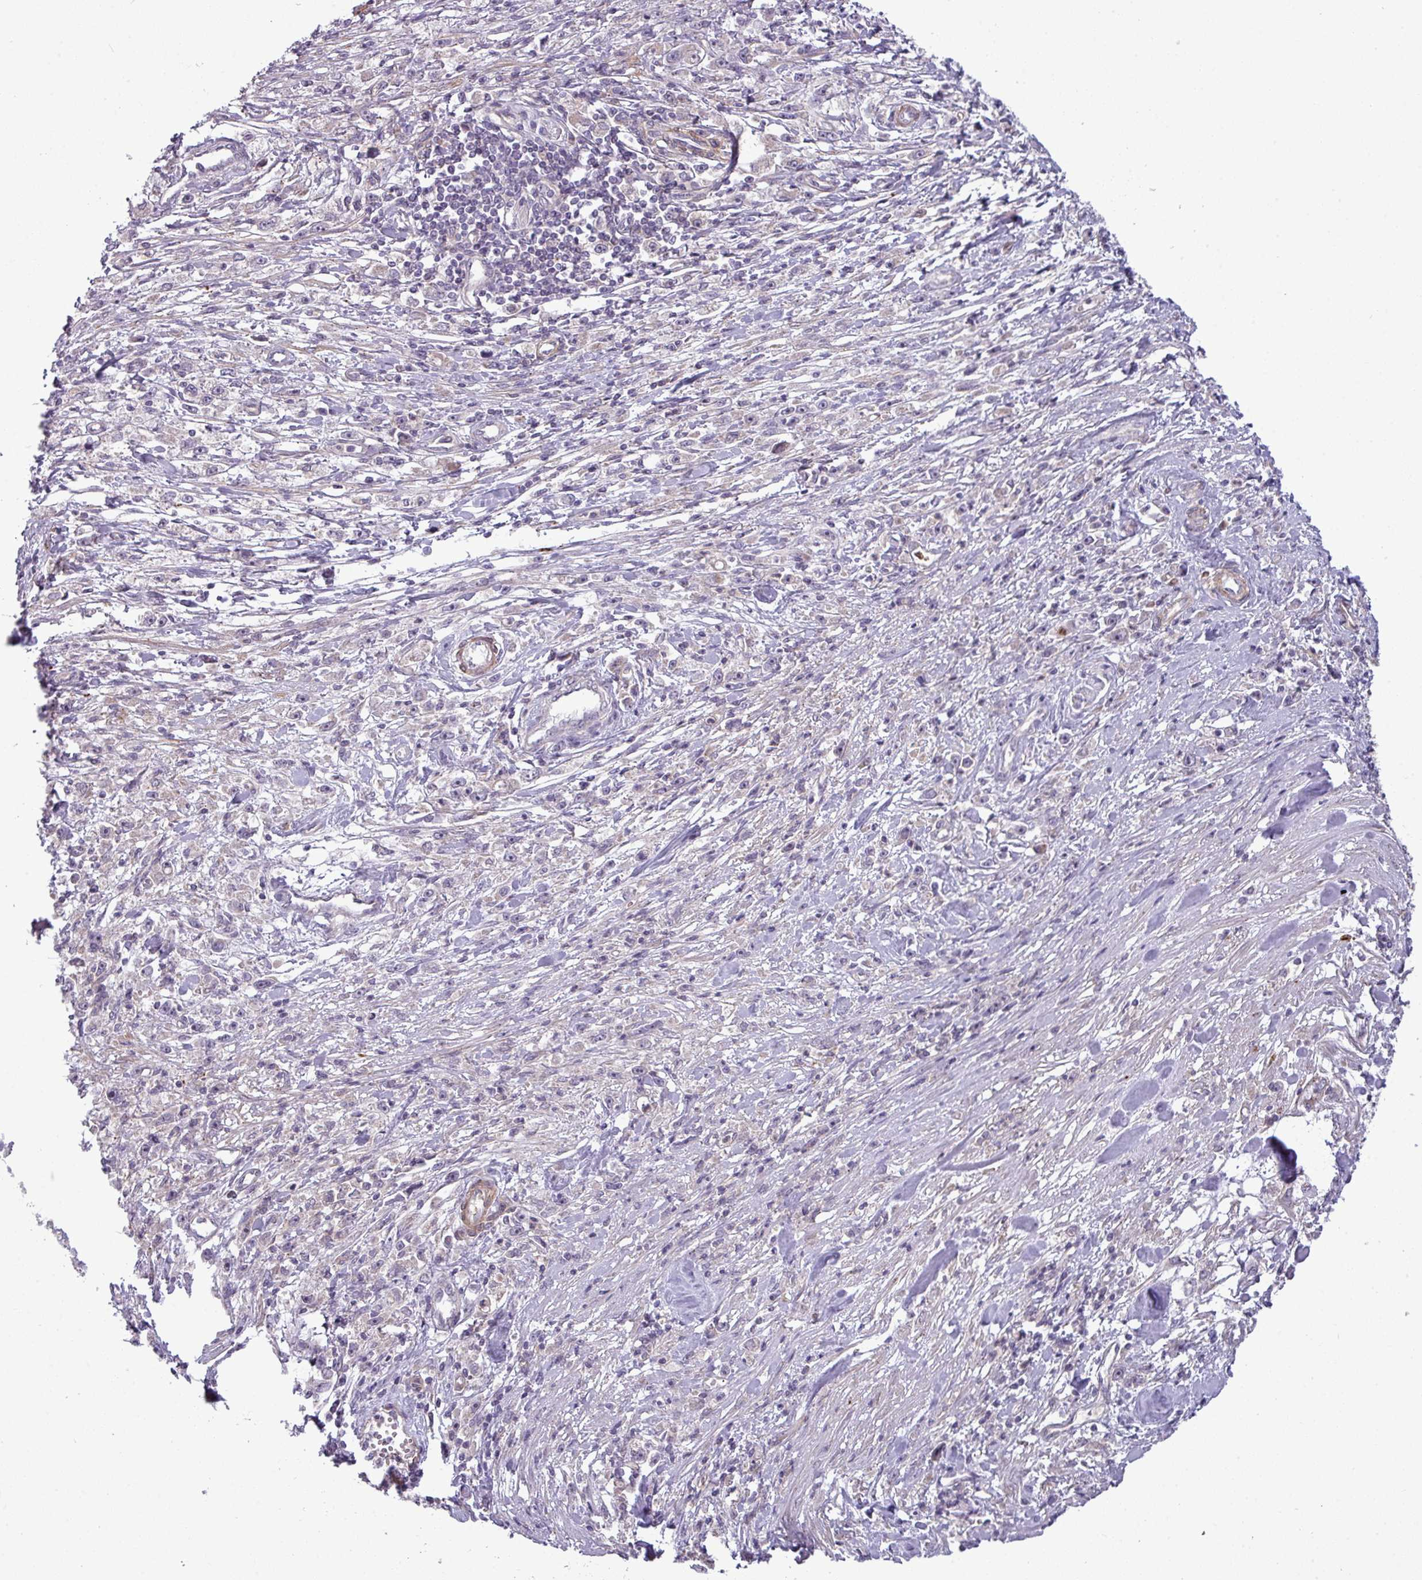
{"staining": {"intensity": "negative", "quantity": "none", "location": "none"}, "tissue": "stomach cancer", "cell_type": "Tumor cells", "image_type": "cancer", "snomed": [{"axis": "morphology", "description": "Adenocarcinoma, NOS"}, {"axis": "topography", "description": "Stomach"}], "caption": "A high-resolution photomicrograph shows immunohistochemistry (IHC) staining of stomach adenocarcinoma, which demonstrates no significant staining in tumor cells.", "gene": "ZNF35", "patient": {"sex": "female", "age": 59}}